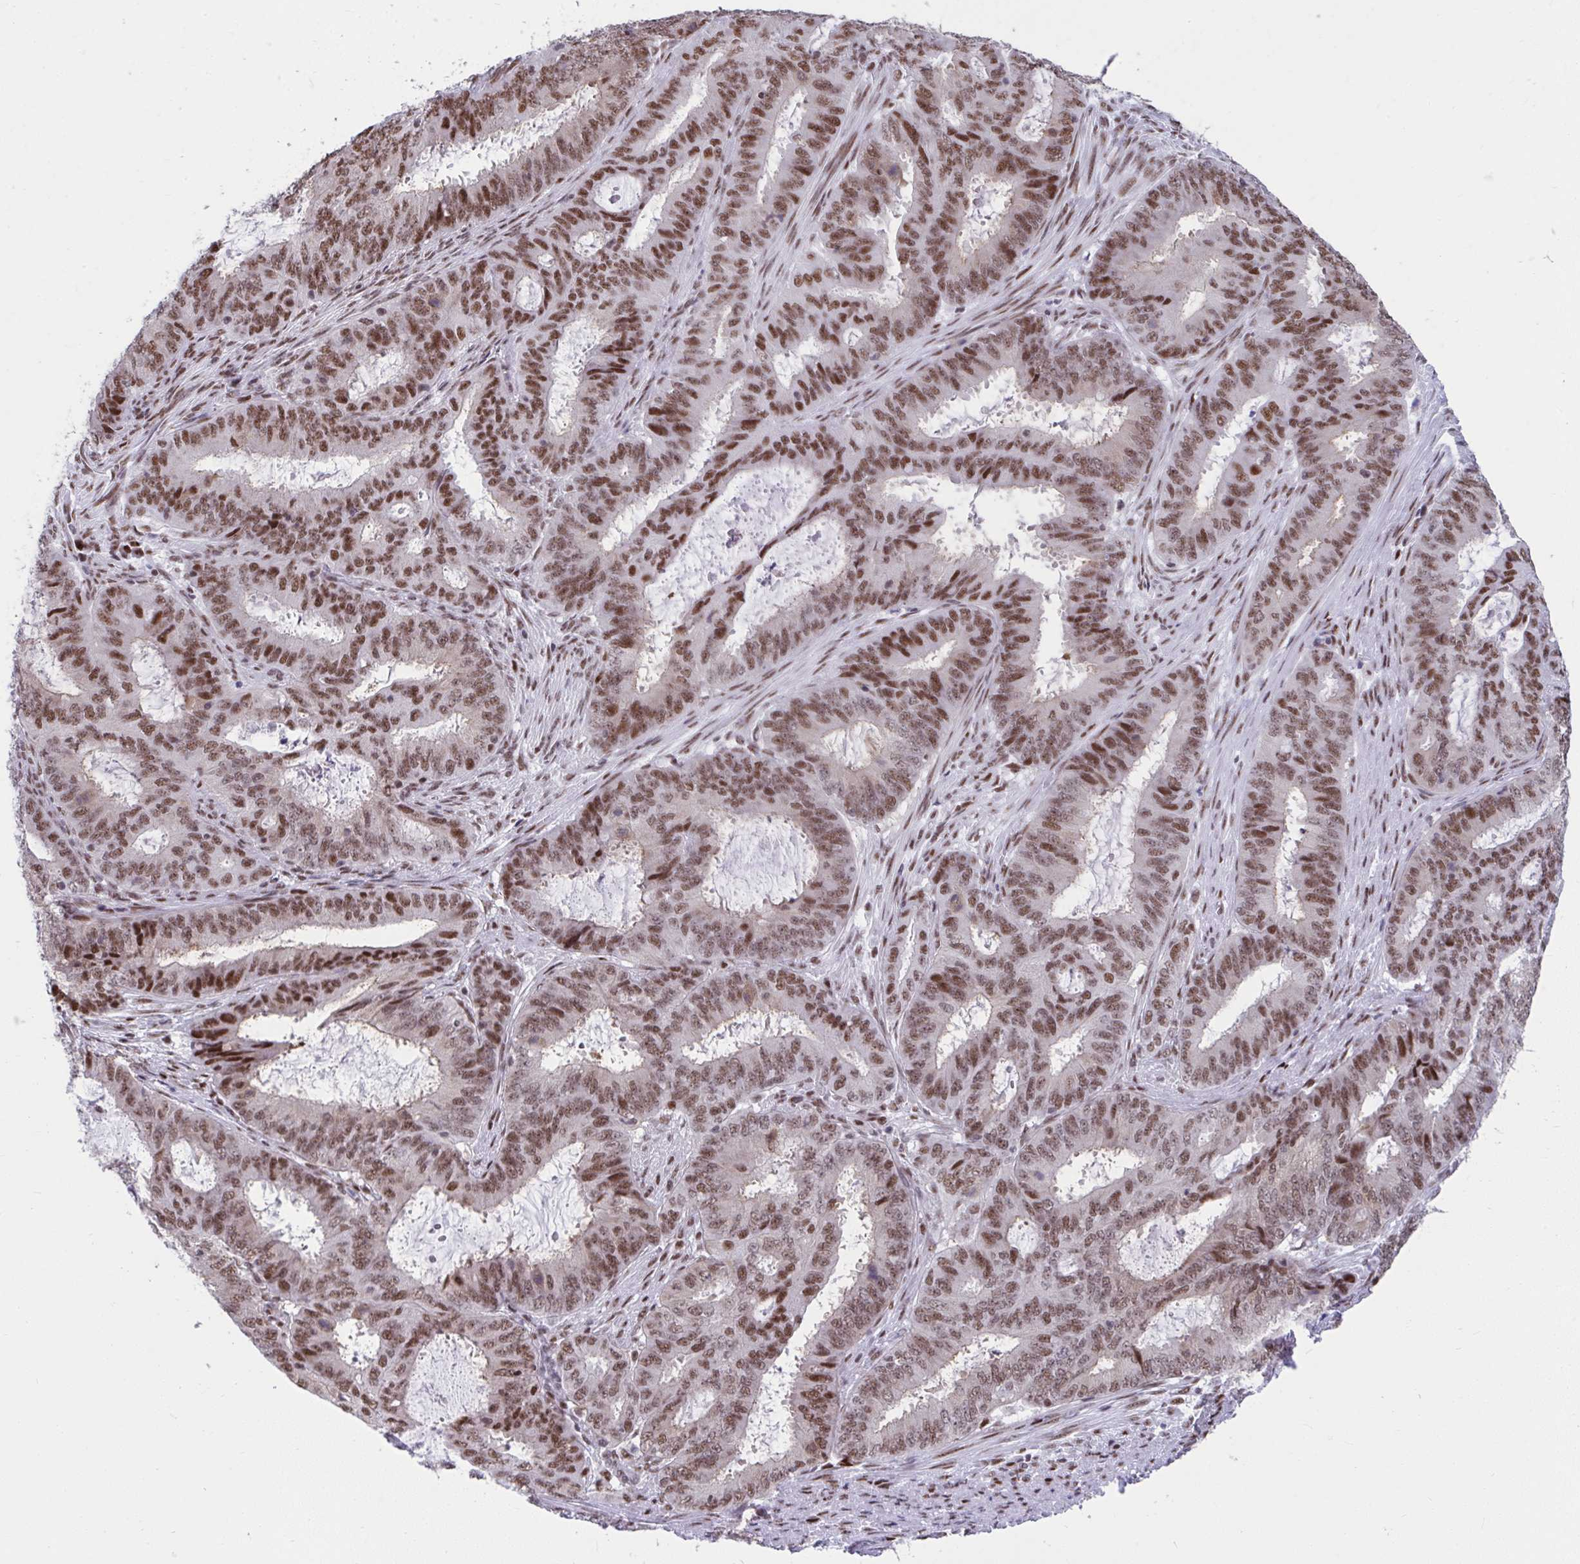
{"staining": {"intensity": "moderate", "quantity": ">75%", "location": "nuclear"}, "tissue": "endometrial cancer", "cell_type": "Tumor cells", "image_type": "cancer", "snomed": [{"axis": "morphology", "description": "Adenocarcinoma, NOS"}, {"axis": "topography", "description": "Endometrium"}], "caption": "Protein analysis of endometrial adenocarcinoma tissue displays moderate nuclear staining in about >75% of tumor cells. The staining is performed using DAB (3,3'-diaminobenzidine) brown chromogen to label protein expression. The nuclei are counter-stained blue using hematoxylin.", "gene": "SLC35C2", "patient": {"sex": "female", "age": 51}}